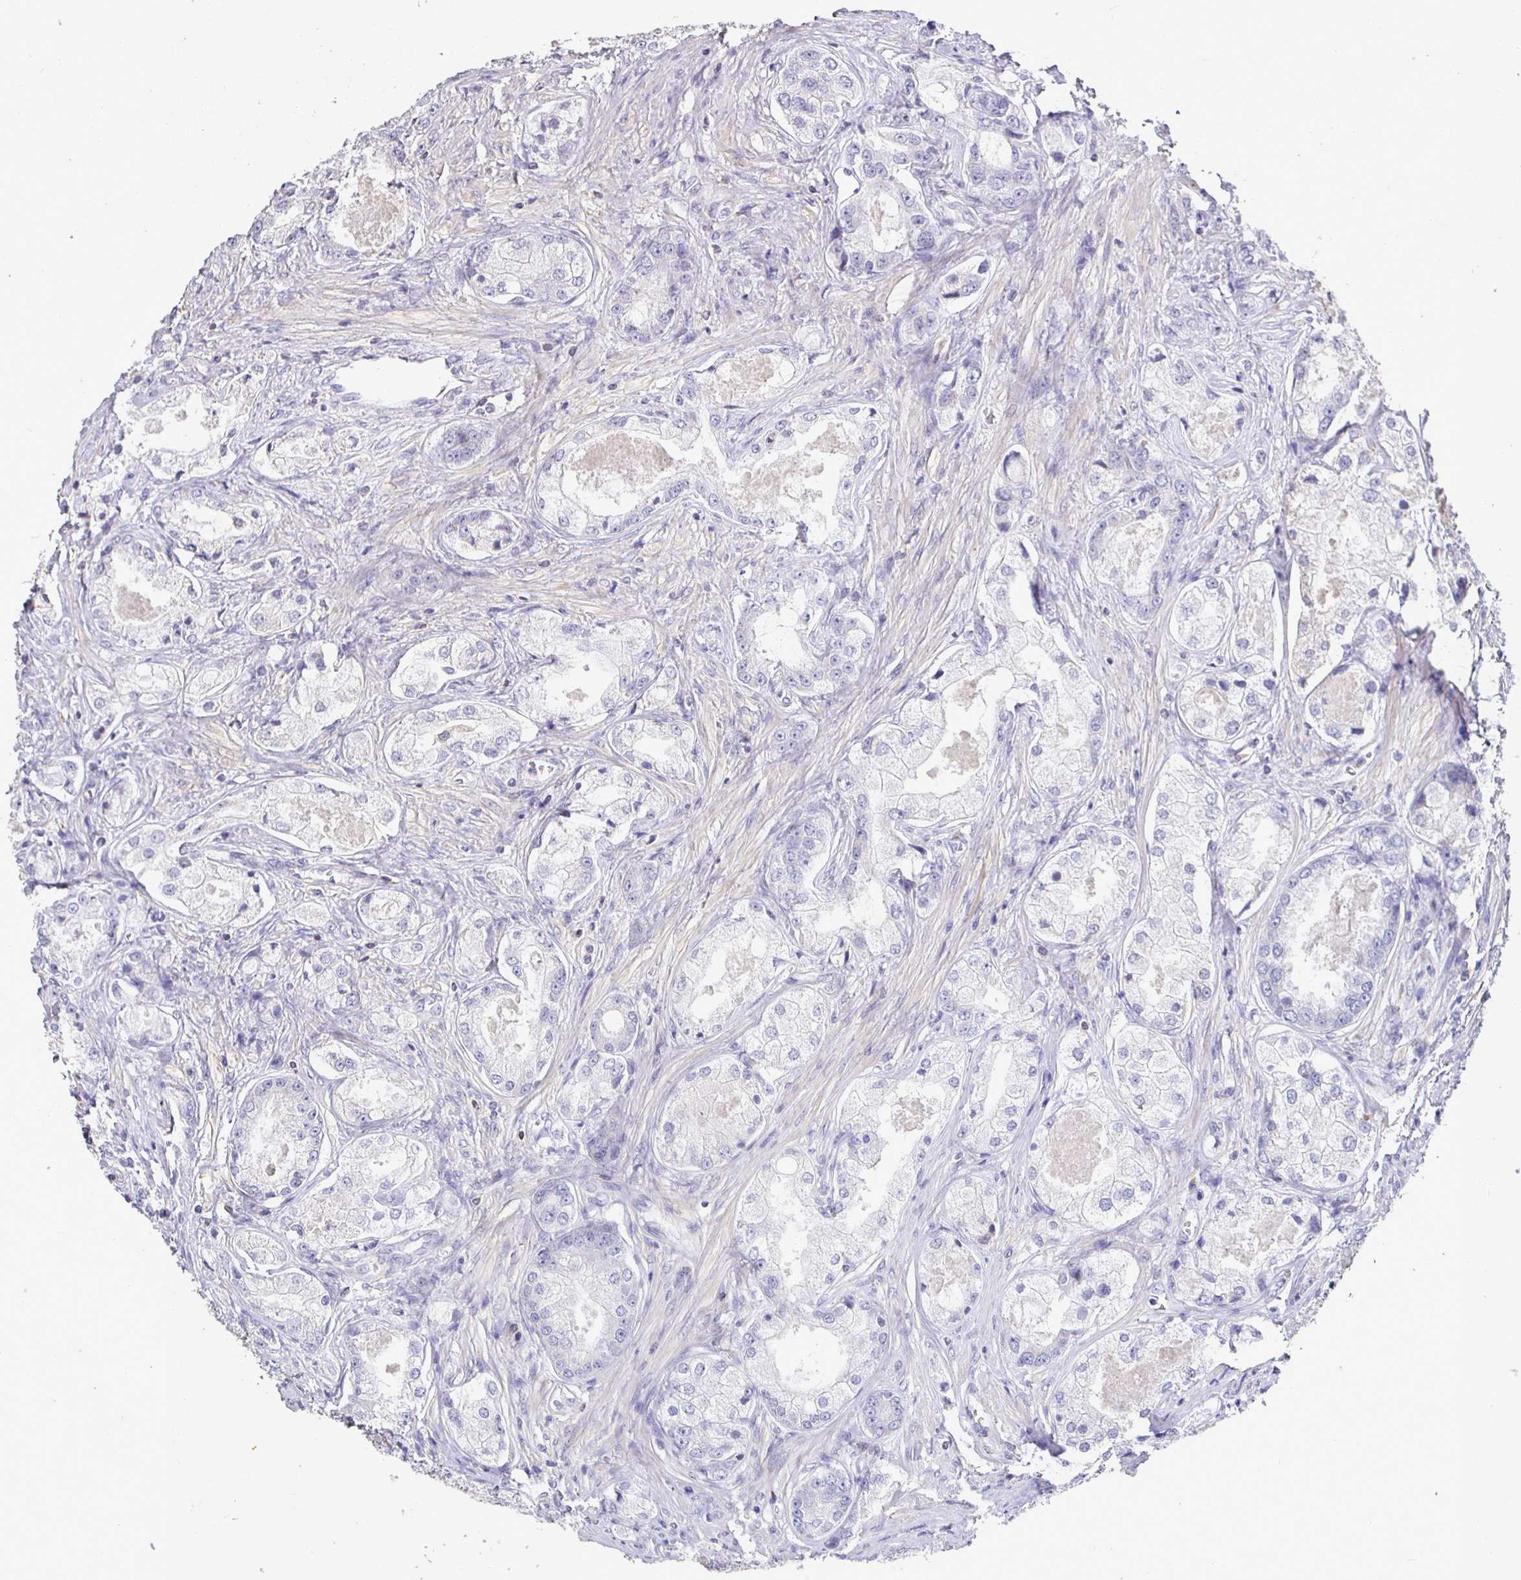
{"staining": {"intensity": "negative", "quantity": "none", "location": "none"}, "tissue": "prostate cancer", "cell_type": "Tumor cells", "image_type": "cancer", "snomed": [{"axis": "morphology", "description": "Adenocarcinoma, Low grade"}, {"axis": "topography", "description": "Prostate"}], "caption": "Tumor cells show no significant protein positivity in adenocarcinoma (low-grade) (prostate).", "gene": "SHISA4", "patient": {"sex": "male", "age": 68}}